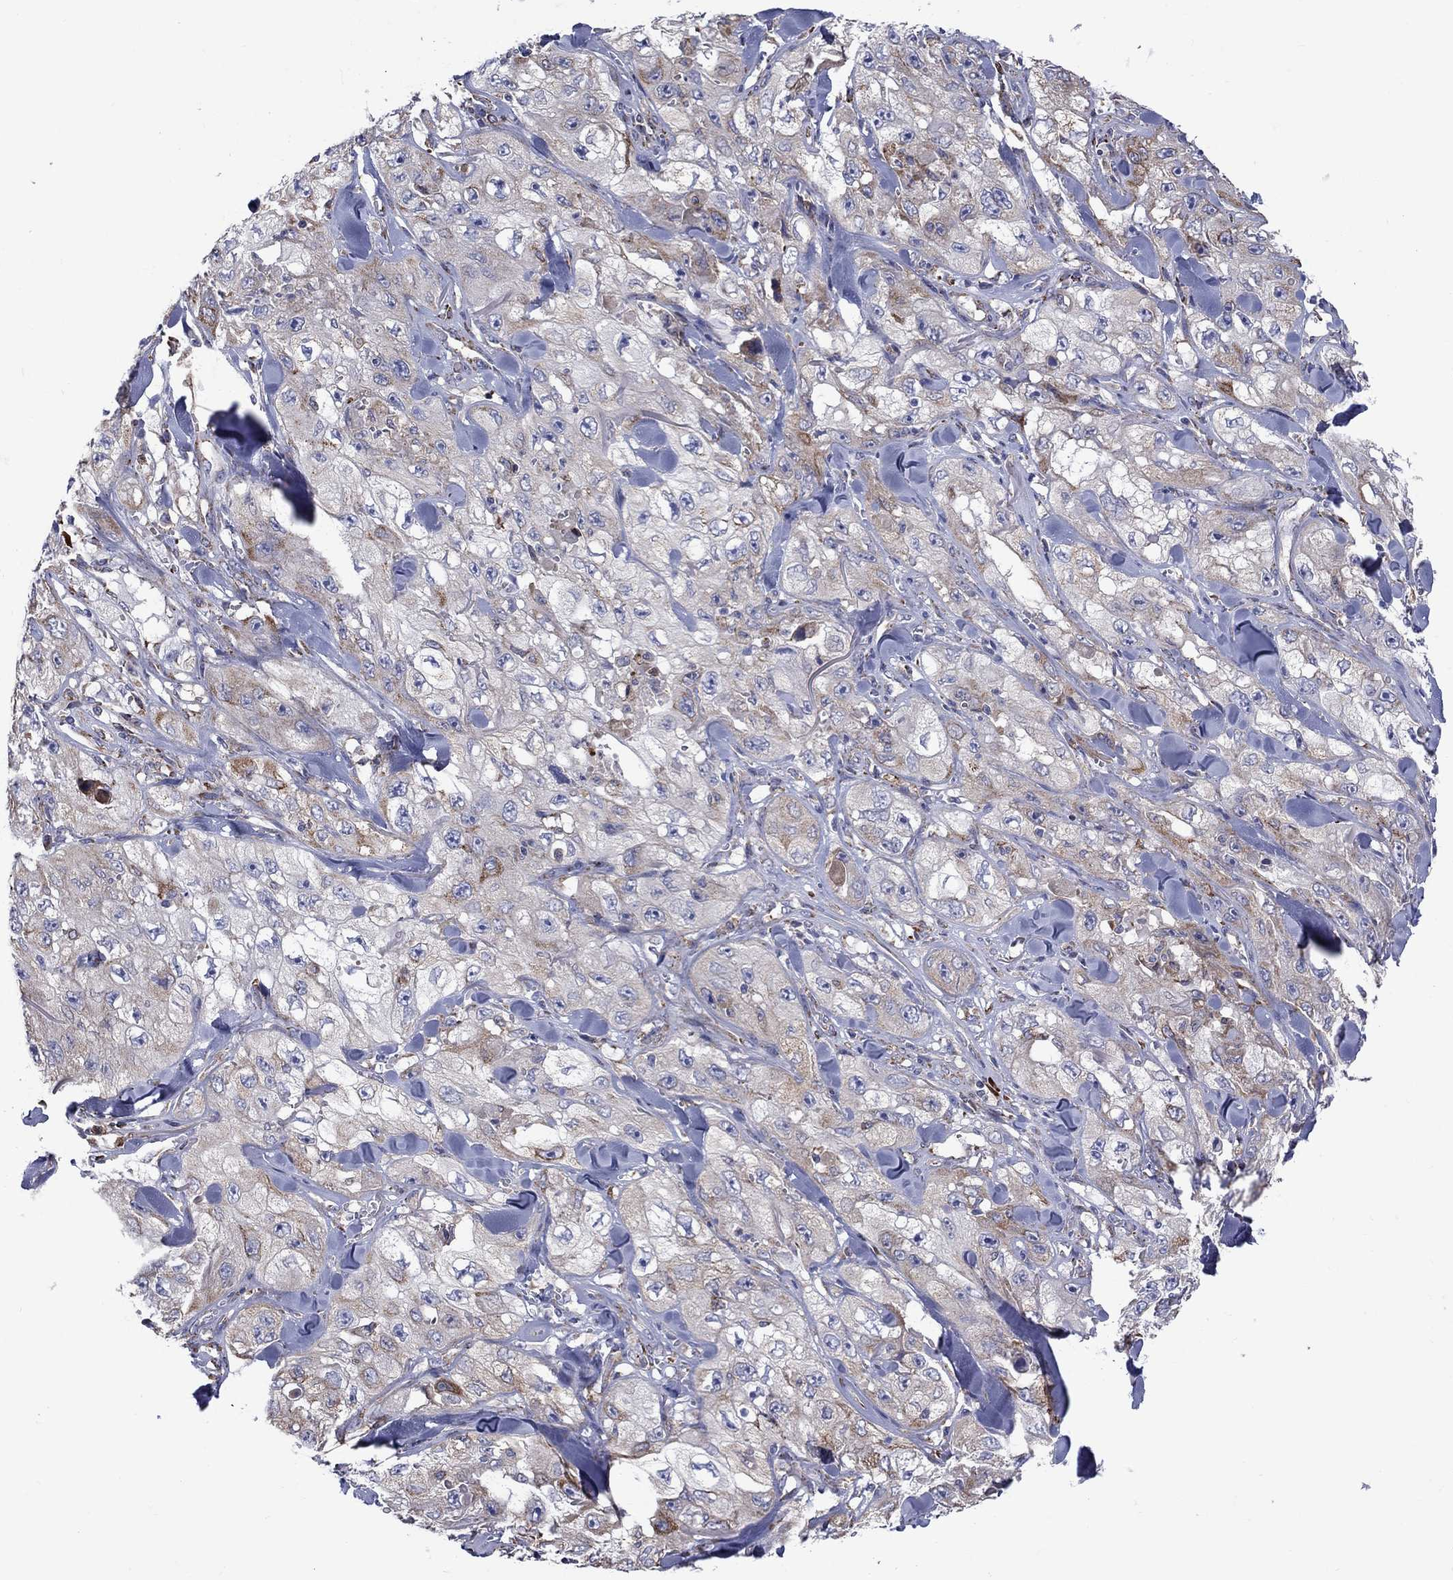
{"staining": {"intensity": "weak", "quantity": "25%-75%", "location": "cytoplasmic/membranous"}, "tissue": "skin cancer", "cell_type": "Tumor cells", "image_type": "cancer", "snomed": [{"axis": "morphology", "description": "Squamous cell carcinoma, NOS"}, {"axis": "topography", "description": "Skin"}, {"axis": "topography", "description": "Subcutis"}], "caption": "Immunohistochemical staining of human squamous cell carcinoma (skin) shows low levels of weak cytoplasmic/membranous protein positivity in approximately 25%-75% of tumor cells. The staining is performed using DAB (3,3'-diaminobenzidine) brown chromogen to label protein expression. The nuclei are counter-stained blue using hematoxylin.", "gene": "ASNS", "patient": {"sex": "male", "age": 73}}